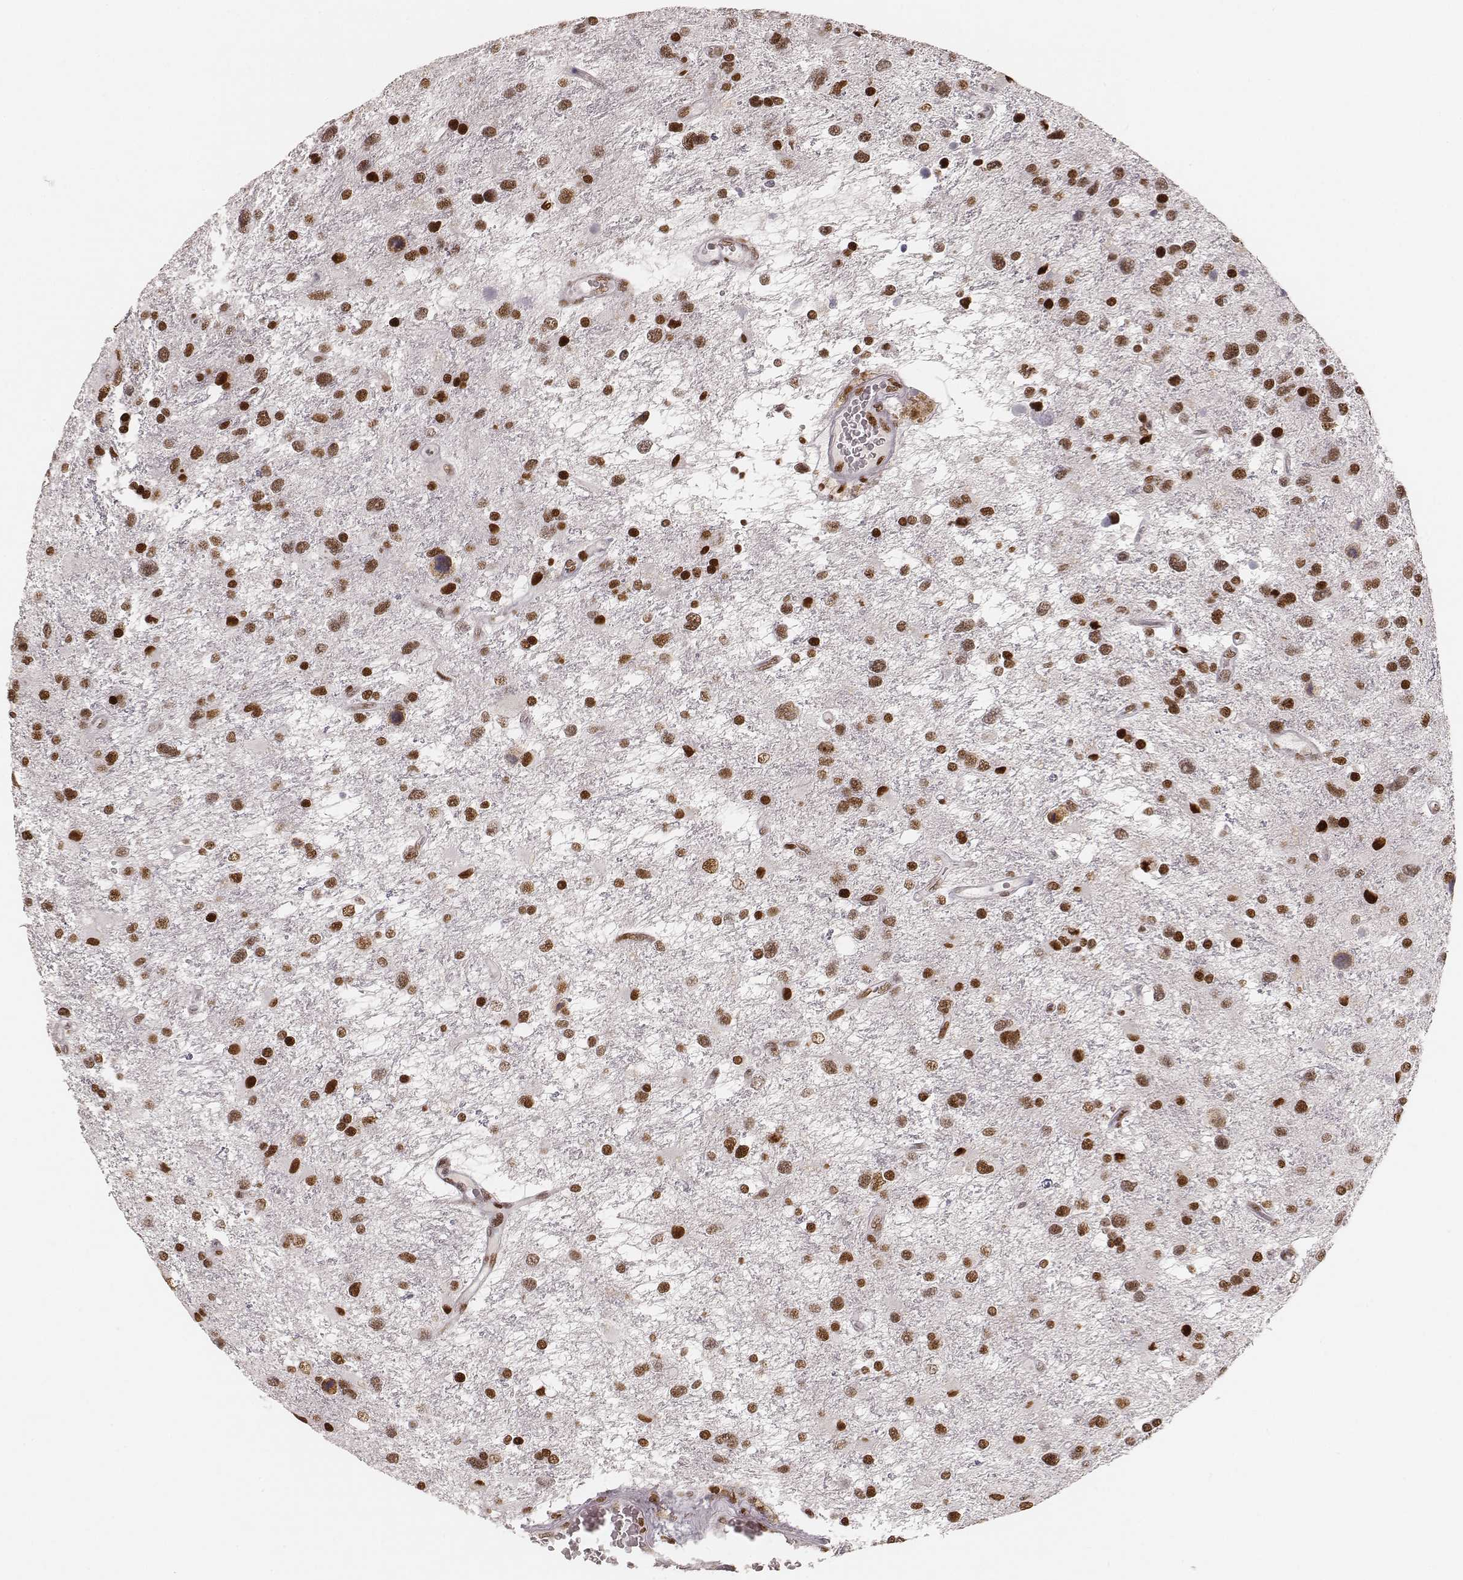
{"staining": {"intensity": "moderate", "quantity": ">75%", "location": "nuclear"}, "tissue": "glioma", "cell_type": "Tumor cells", "image_type": "cancer", "snomed": [{"axis": "morphology", "description": "Glioma, malignant, NOS"}, {"axis": "morphology", "description": "Glioma, malignant, High grade"}, {"axis": "topography", "description": "Brain"}], "caption": "Approximately >75% of tumor cells in malignant glioma (high-grade) show moderate nuclear protein positivity as visualized by brown immunohistochemical staining.", "gene": "HNRNPC", "patient": {"sex": "female", "age": 71}}